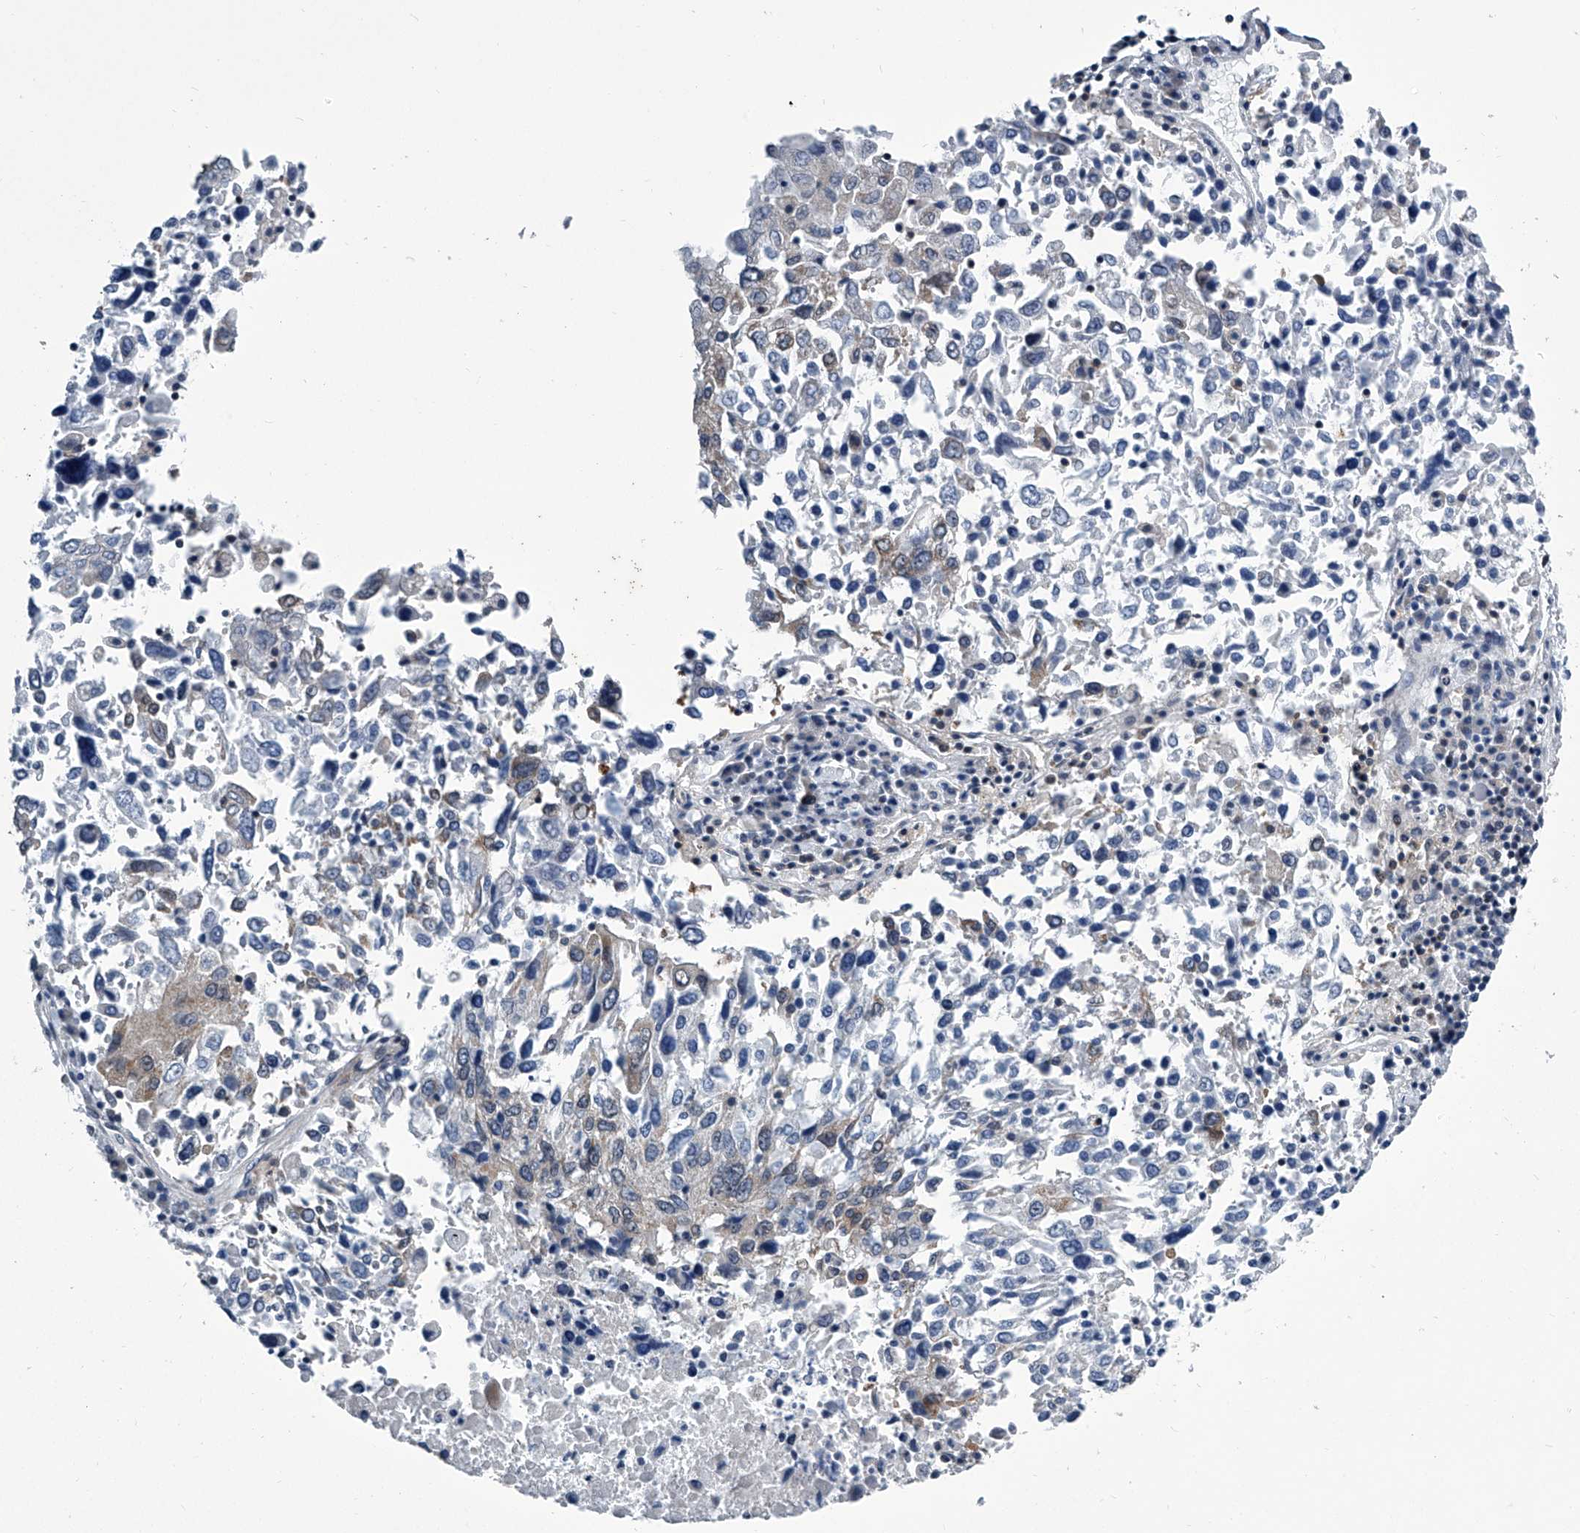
{"staining": {"intensity": "negative", "quantity": "none", "location": "none"}, "tissue": "lung cancer", "cell_type": "Tumor cells", "image_type": "cancer", "snomed": [{"axis": "morphology", "description": "Squamous cell carcinoma, NOS"}, {"axis": "topography", "description": "Lung"}], "caption": "DAB immunohistochemical staining of human squamous cell carcinoma (lung) demonstrates no significant staining in tumor cells.", "gene": "PPP2R5D", "patient": {"sex": "male", "age": 65}}